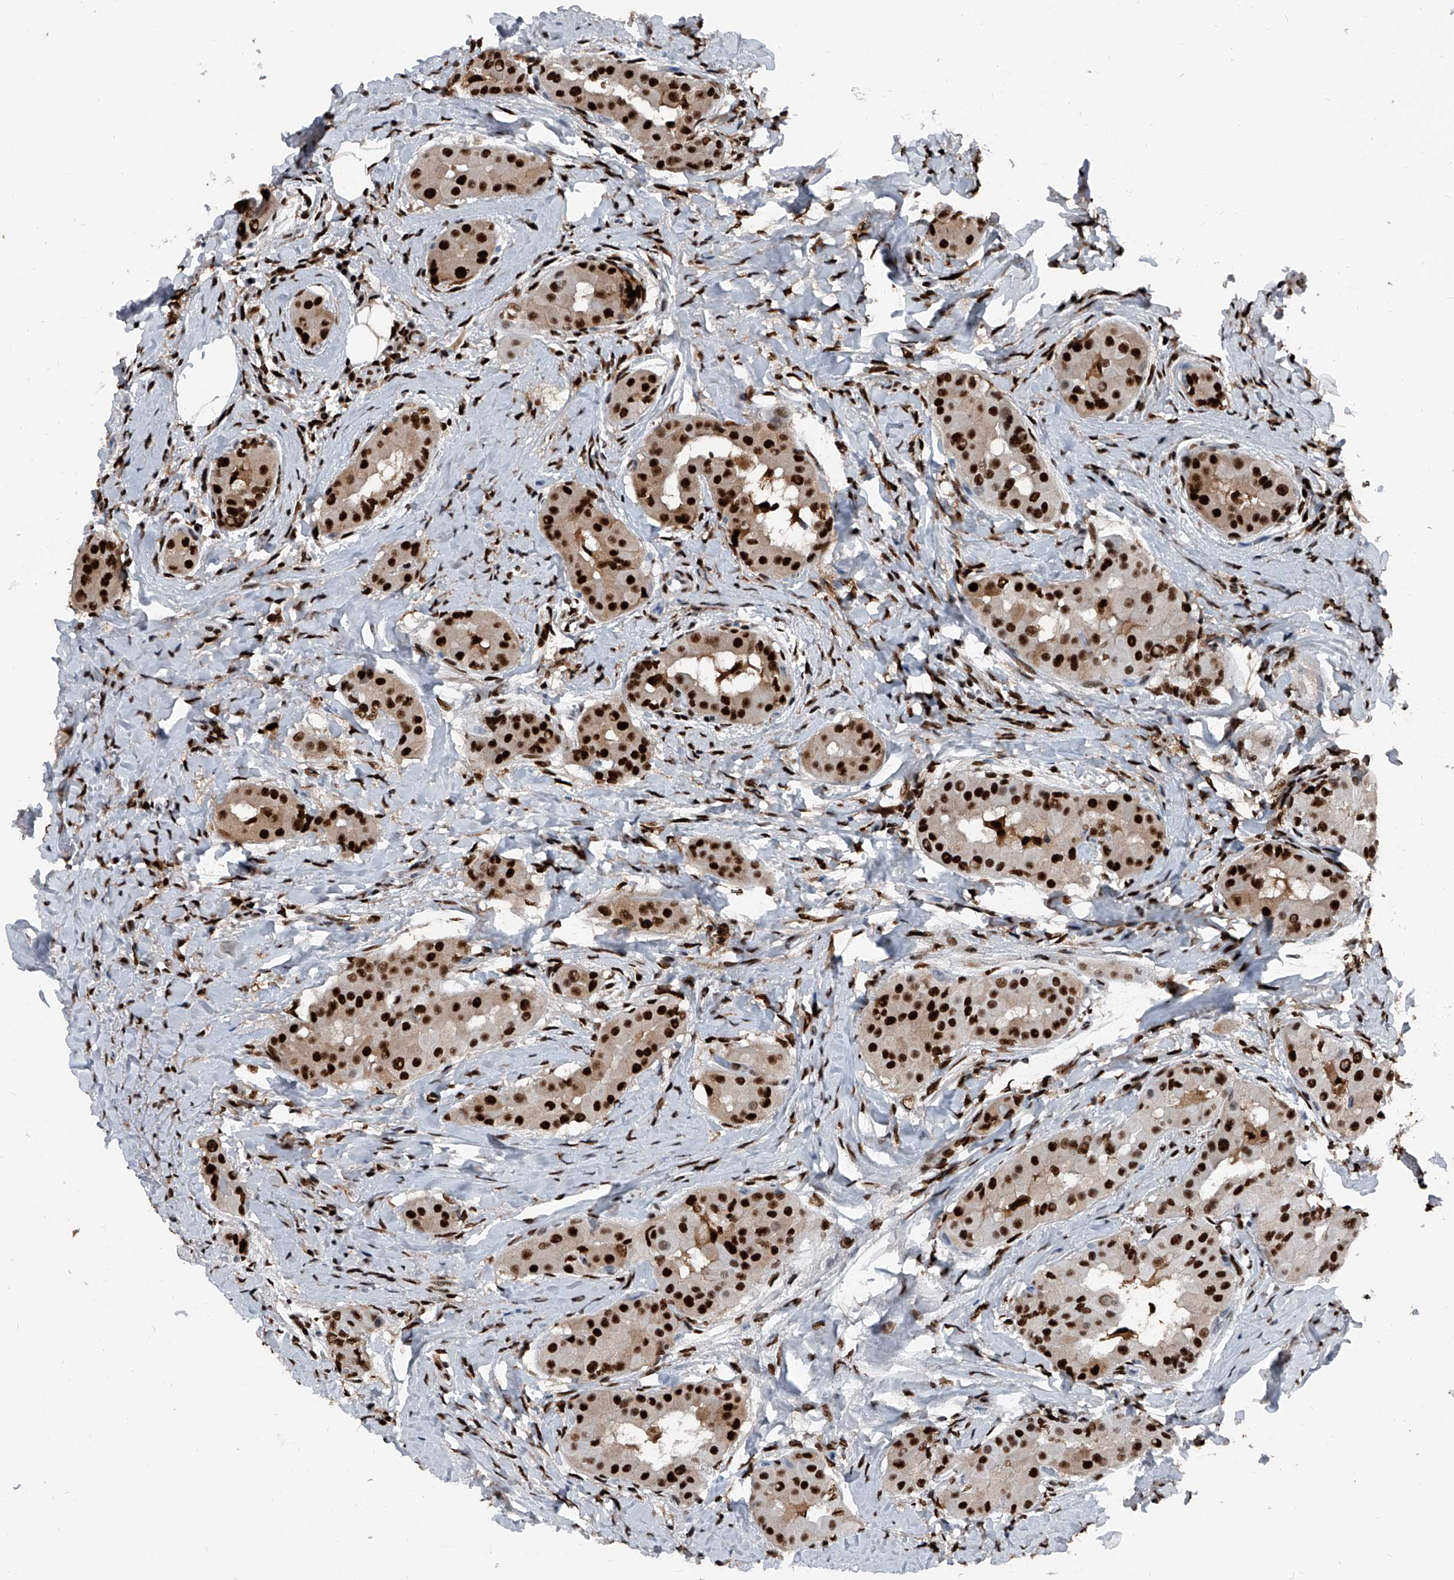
{"staining": {"intensity": "strong", "quantity": ">75%", "location": "nuclear"}, "tissue": "thyroid cancer", "cell_type": "Tumor cells", "image_type": "cancer", "snomed": [{"axis": "morphology", "description": "Papillary adenocarcinoma, NOS"}, {"axis": "topography", "description": "Thyroid gland"}], "caption": "Protein analysis of thyroid cancer (papillary adenocarcinoma) tissue displays strong nuclear staining in about >75% of tumor cells.", "gene": "FKBP5", "patient": {"sex": "male", "age": 33}}